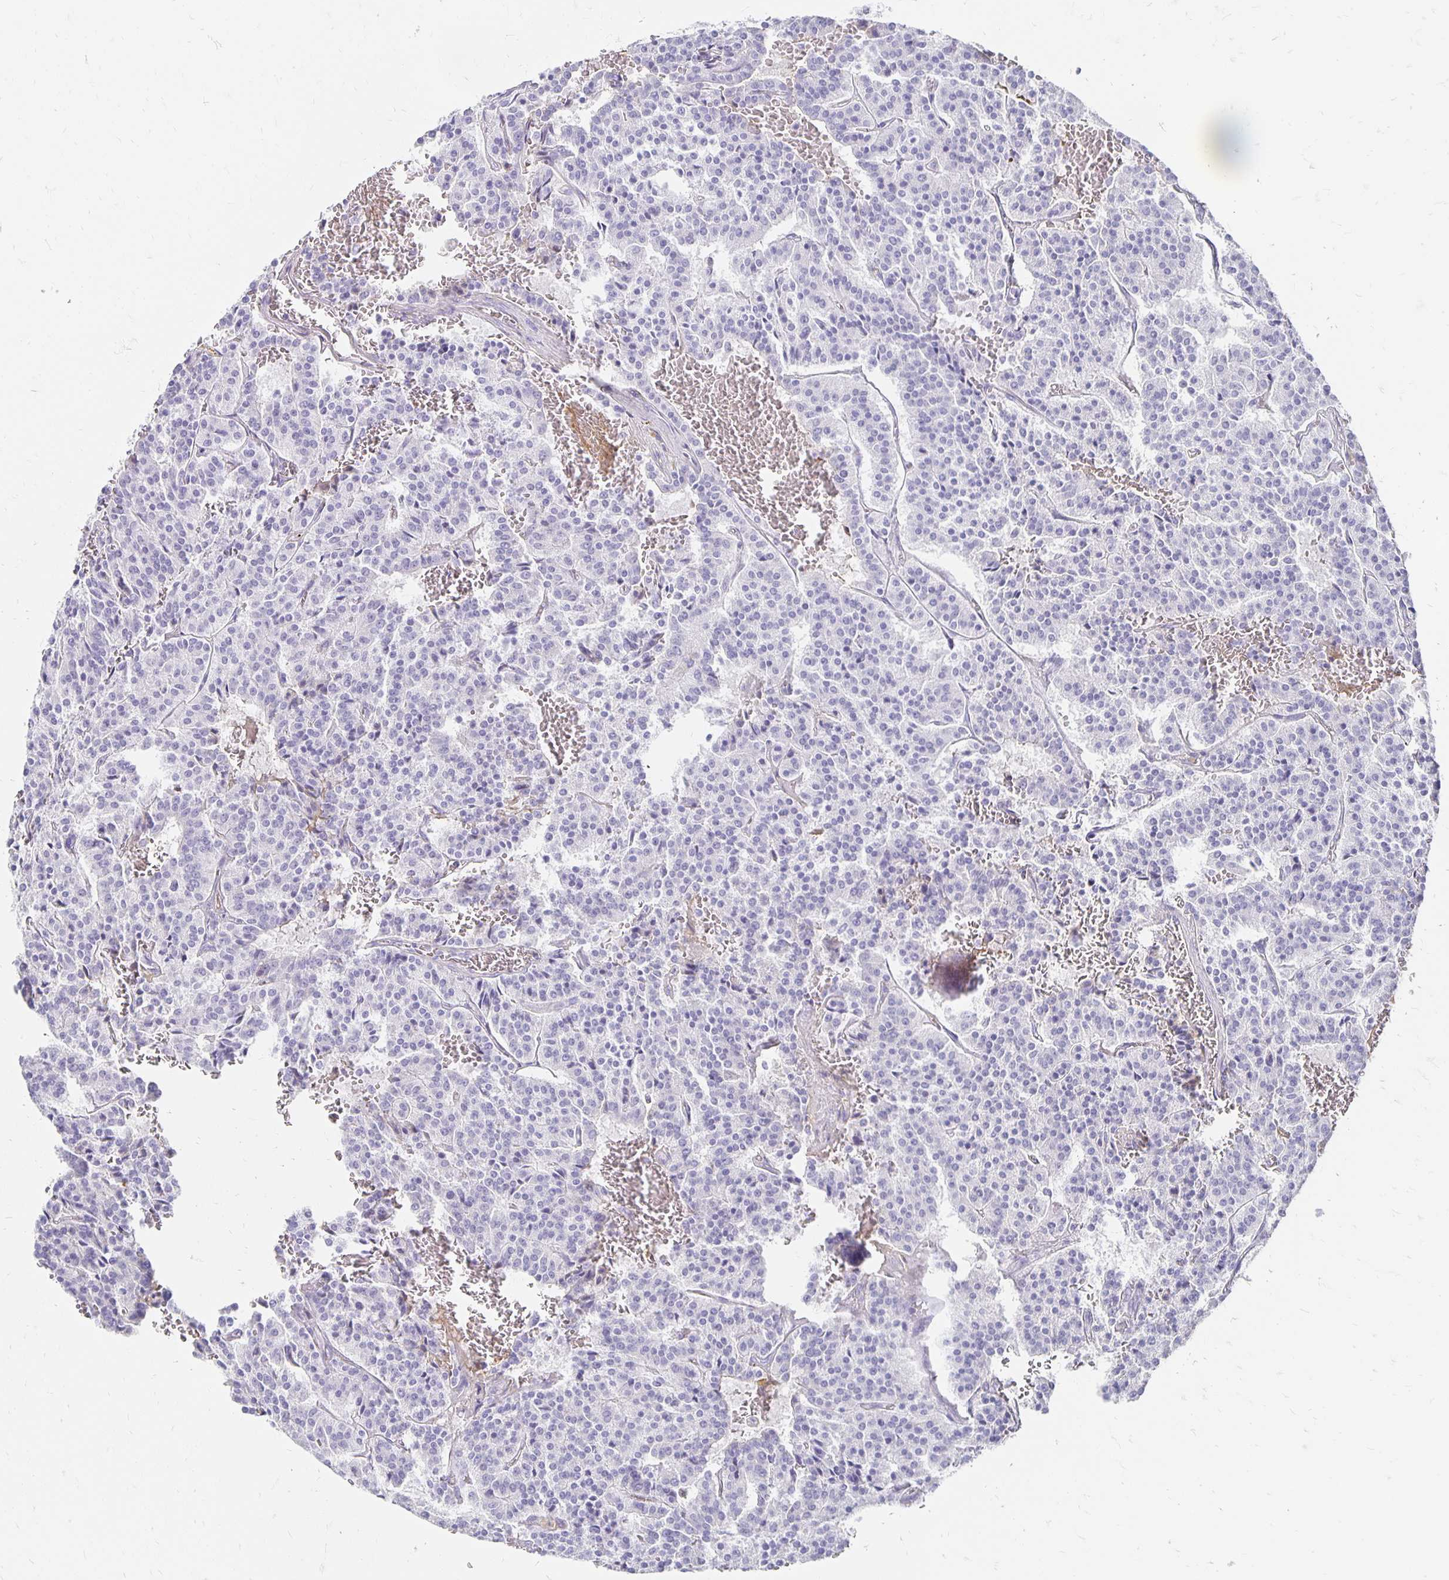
{"staining": {"intensity": "negative", "quantity": "none", "location": "none"}, "tissue": "carcinoid", "cell_type": "Tumor cells", "image_type": "cancer", "snomed": [{"axis": "morphology", "description": "Carcinoid, malignant, NOS"}, {"axis": "topography", "description": "Lung"}], "caption": "Carcinoid stained for a protein using immunohistochemistry (IHC) reveals no staining tumor cells.", "gene": "APOB", "patient": {"sex": "male", "age": 70}}